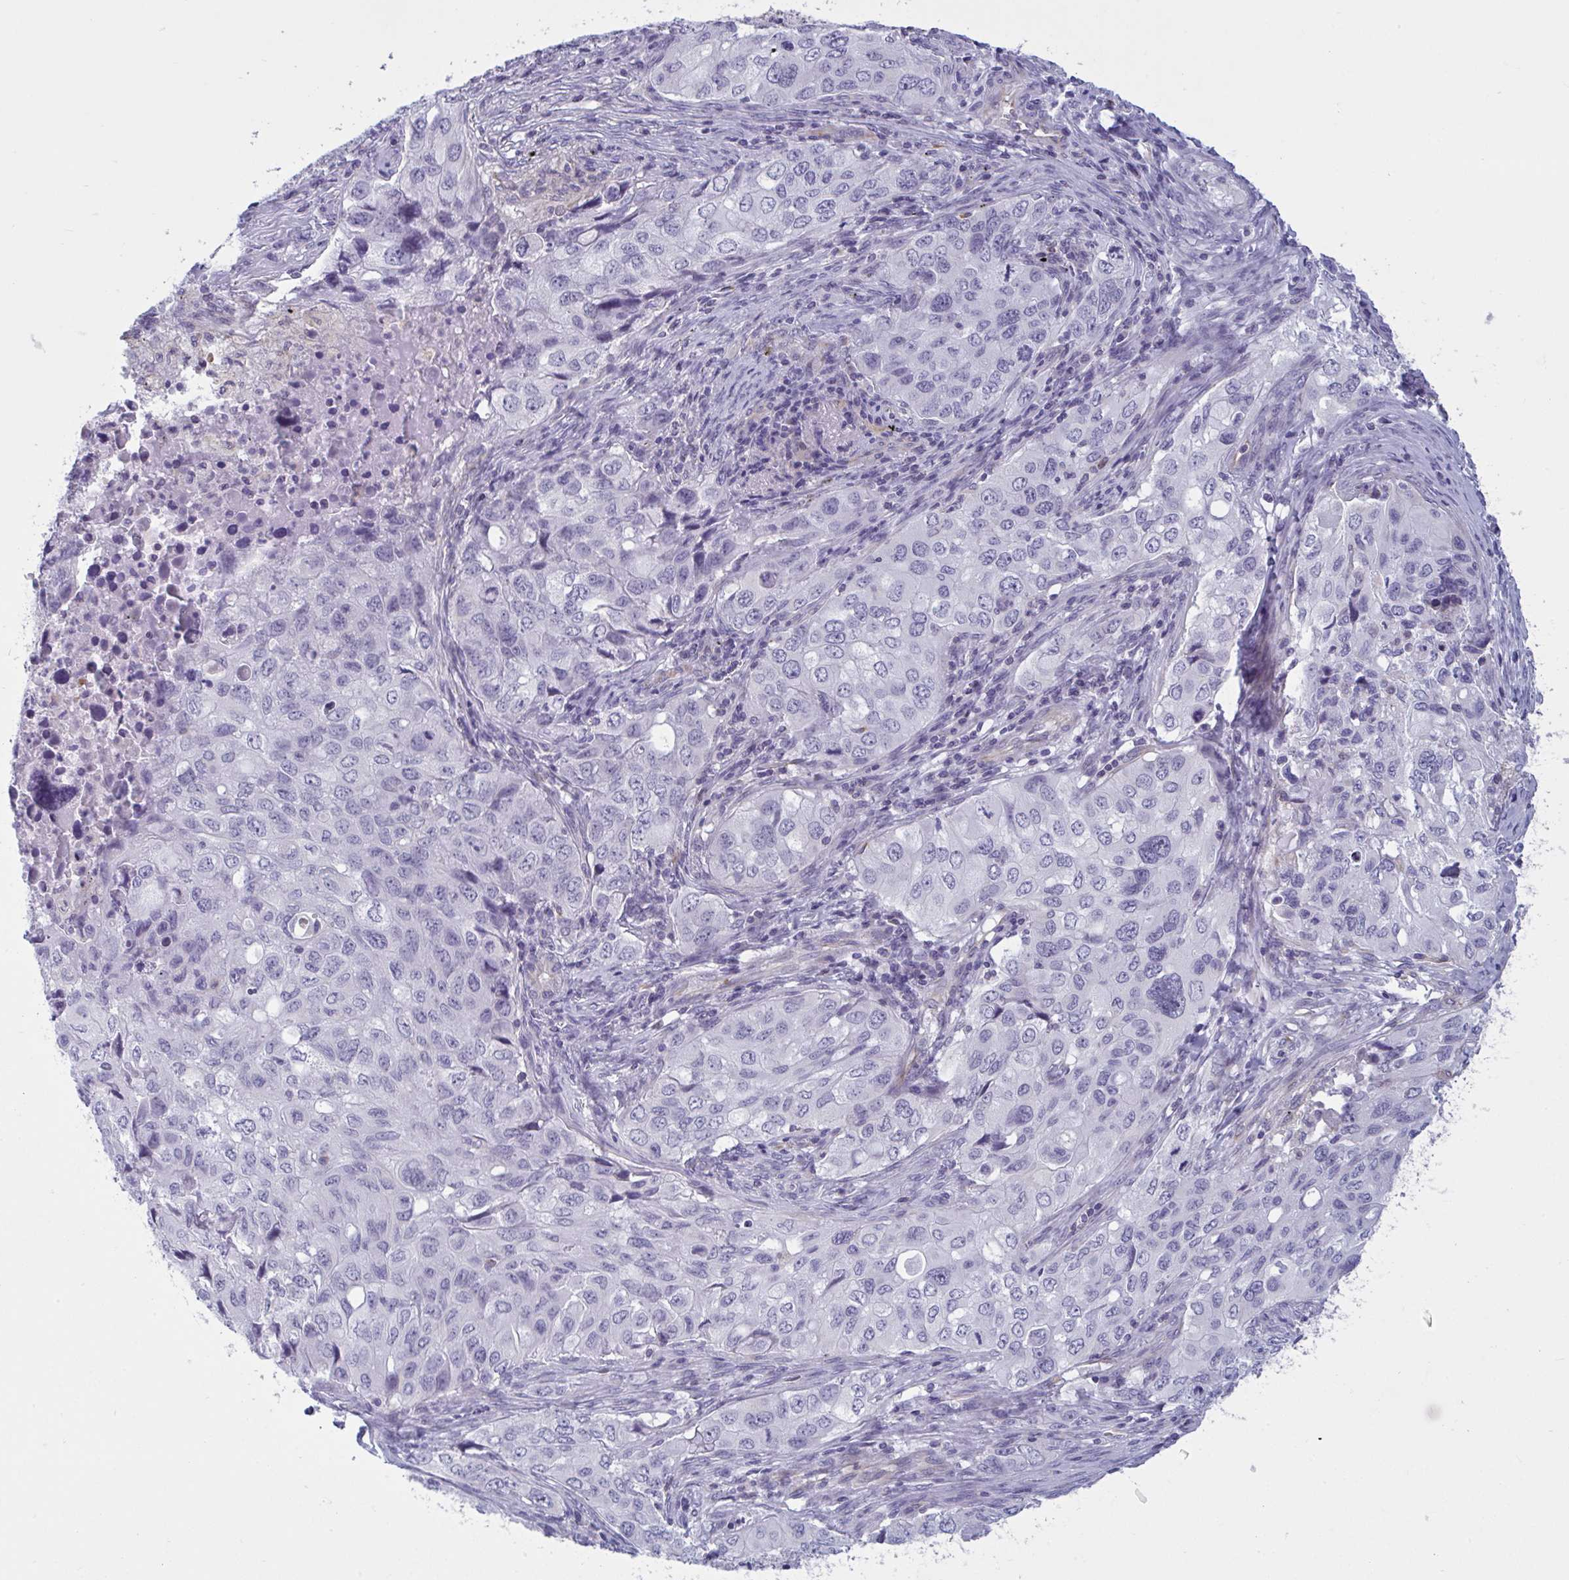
{"staining": {"intensity": "negative", "quantity": "none", "location": "none"}, "tissue": "lung cancer", "cell_type": "Tumor cells", "image_type": "cancer", "snomed": [{"axis": "morphology", "description": "Adenocarcinoma, NOS"}, {"axis": "morphology", "description": "Adenocarcinoma, metastatic, NOS"}, {"axis": "topography", "description": "Lymph node"}, {"axis": "topography", "description": "Lung"}], "caption": "Histopathology image shows no protein expression in tumor cells of adenocarcinoma (lung) tissue.", "gene": "OR1L3", "patient": {"sex": "female", "age": 42}}